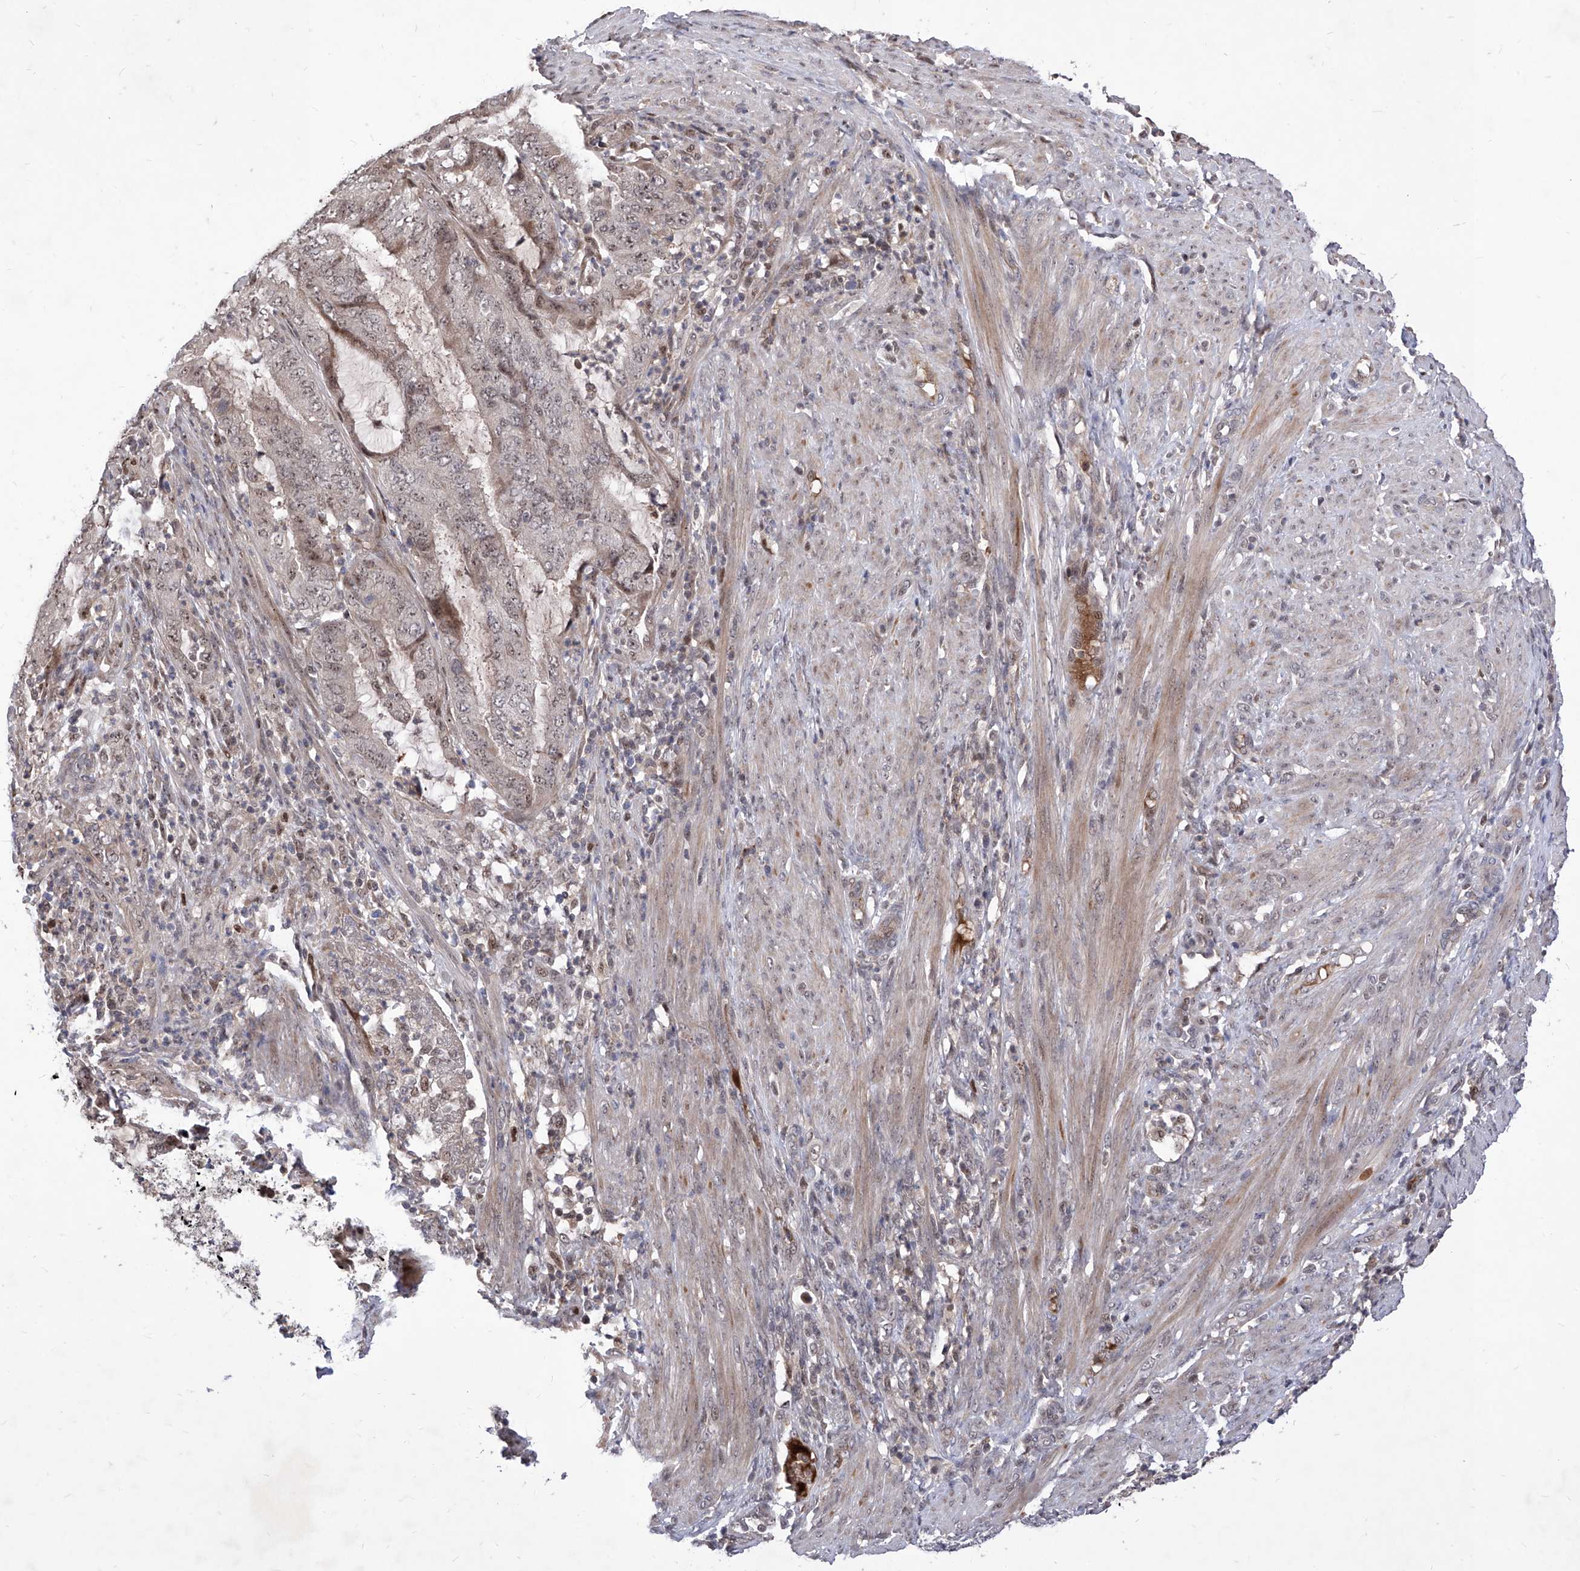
{"staining": {"intensity": "weak", "quantity": ">75%", "location": "cytoplasmic/membranous,nuclear"}, "tissue": "endometrial cancer", "cell_type": "Tumor cells", "image_type": "cancer", "snomed": [{"axis": "morphology", "description": "Adenocarcinoma, NOS"}, {"axis": "topography", "description": "Endometrium"}], "caption": "IHC image of human endometrial cancer stained for a protein (brown), which reveals low levels of weak cytoplasmic/membranous and nuclear expression in approximately >75% of tumor cells.", "gene": "LGR4", "patient": {"sex": "female", "age": 51}}